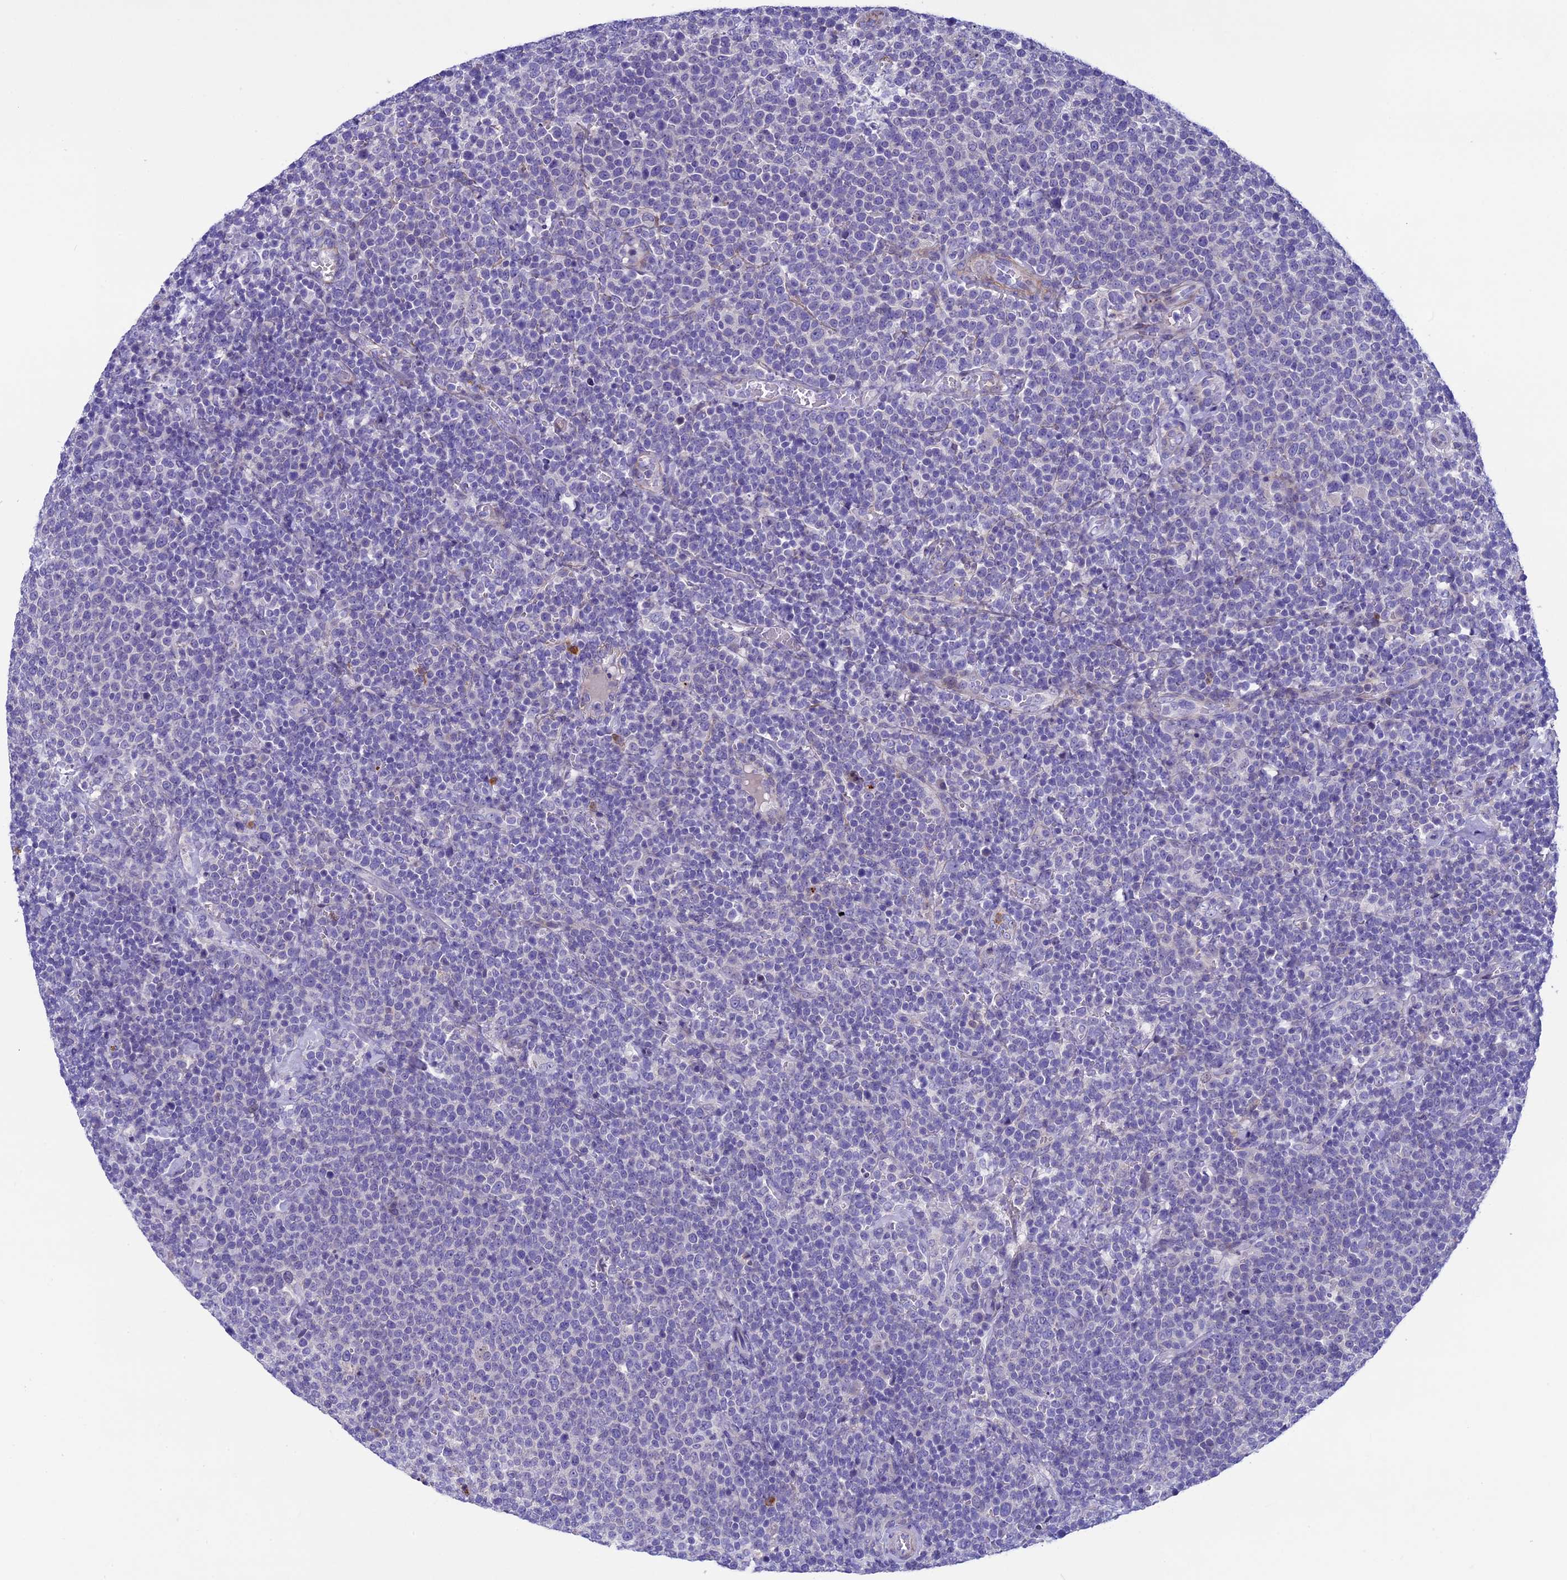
{"staining": {"intensity": "negative", "quantity": "none", "location": "none"}, "tissue": "lymphoma", "cell_type": "Tumor cells", "image_type": "cancer", "snomed": [{"axis": "morphology", "description": "Malignant lymphoma, non-Hodgkin's type, High grade"}, {"axis": "topography", "description": "Lymph node"}], "caption": "High-grade malignant lymphoma, non-Hodgkin's type was stained to show a protein in brown. There is no significant positivity in tumor cells.", "gene": "LOXL1", "patient": {"sex": "male", "age": 61}}